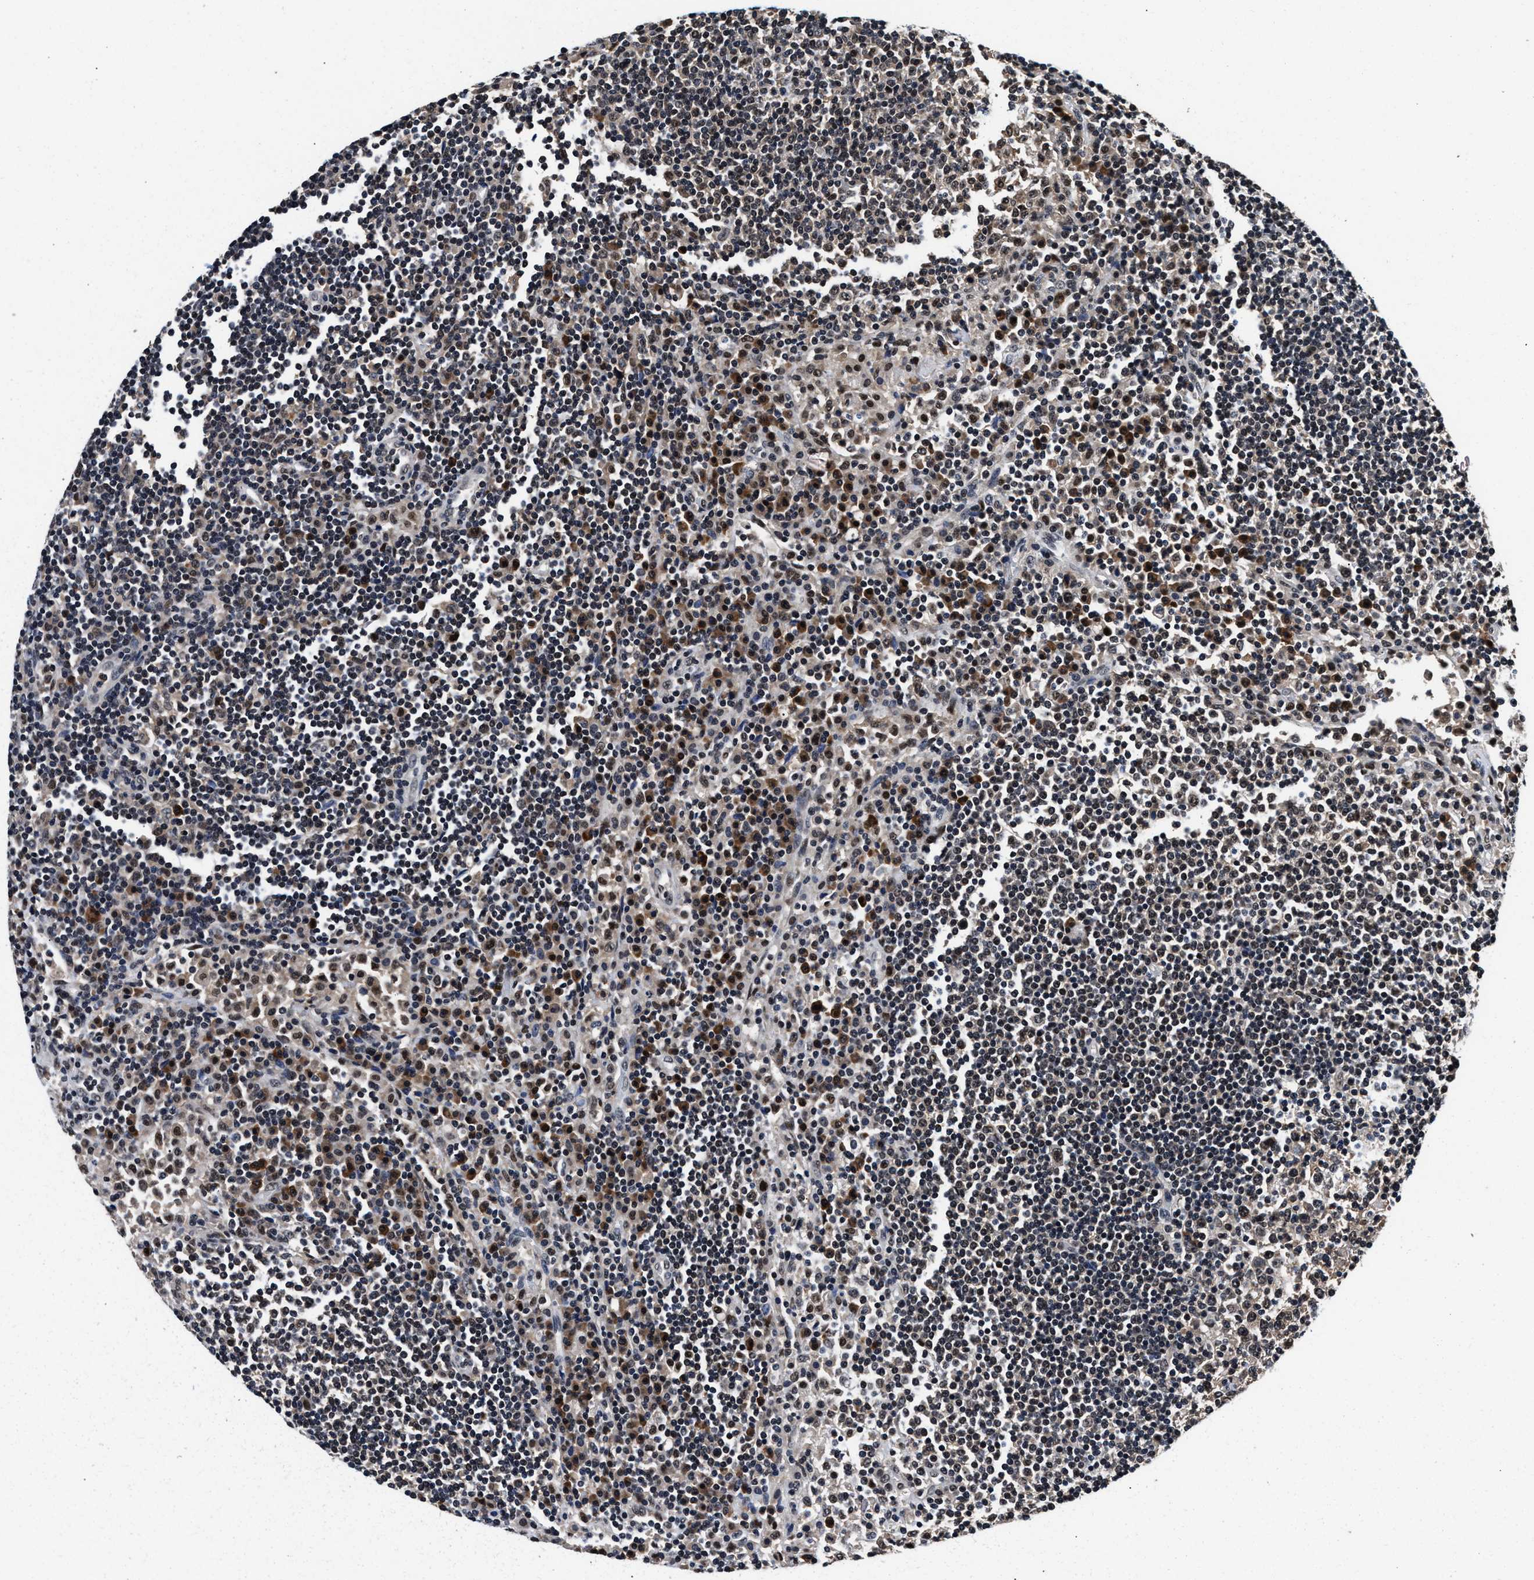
{"staining": {"intensity": "moderate", "quantity": "<25%", "location": "nuclear"}, "tissue": "lymph node", "cell_type": "Germinal center cells", "image_type": "normal", "snomed": [{"axis": "morphology", "description": "Normal tissue, NOS"}, {"axis": "topography", "description": "Lymph node"}], "caption": "An image of human lymph node stained for a protein exhibits moderate nuclear brown staining in germinal center cells. Using DAB (brown) and hematoxylin (blue) stains, captured at high magnification using brightfield microscopy.", "gene": "USP16", "patient": {"sex": "female", "age": 53}}